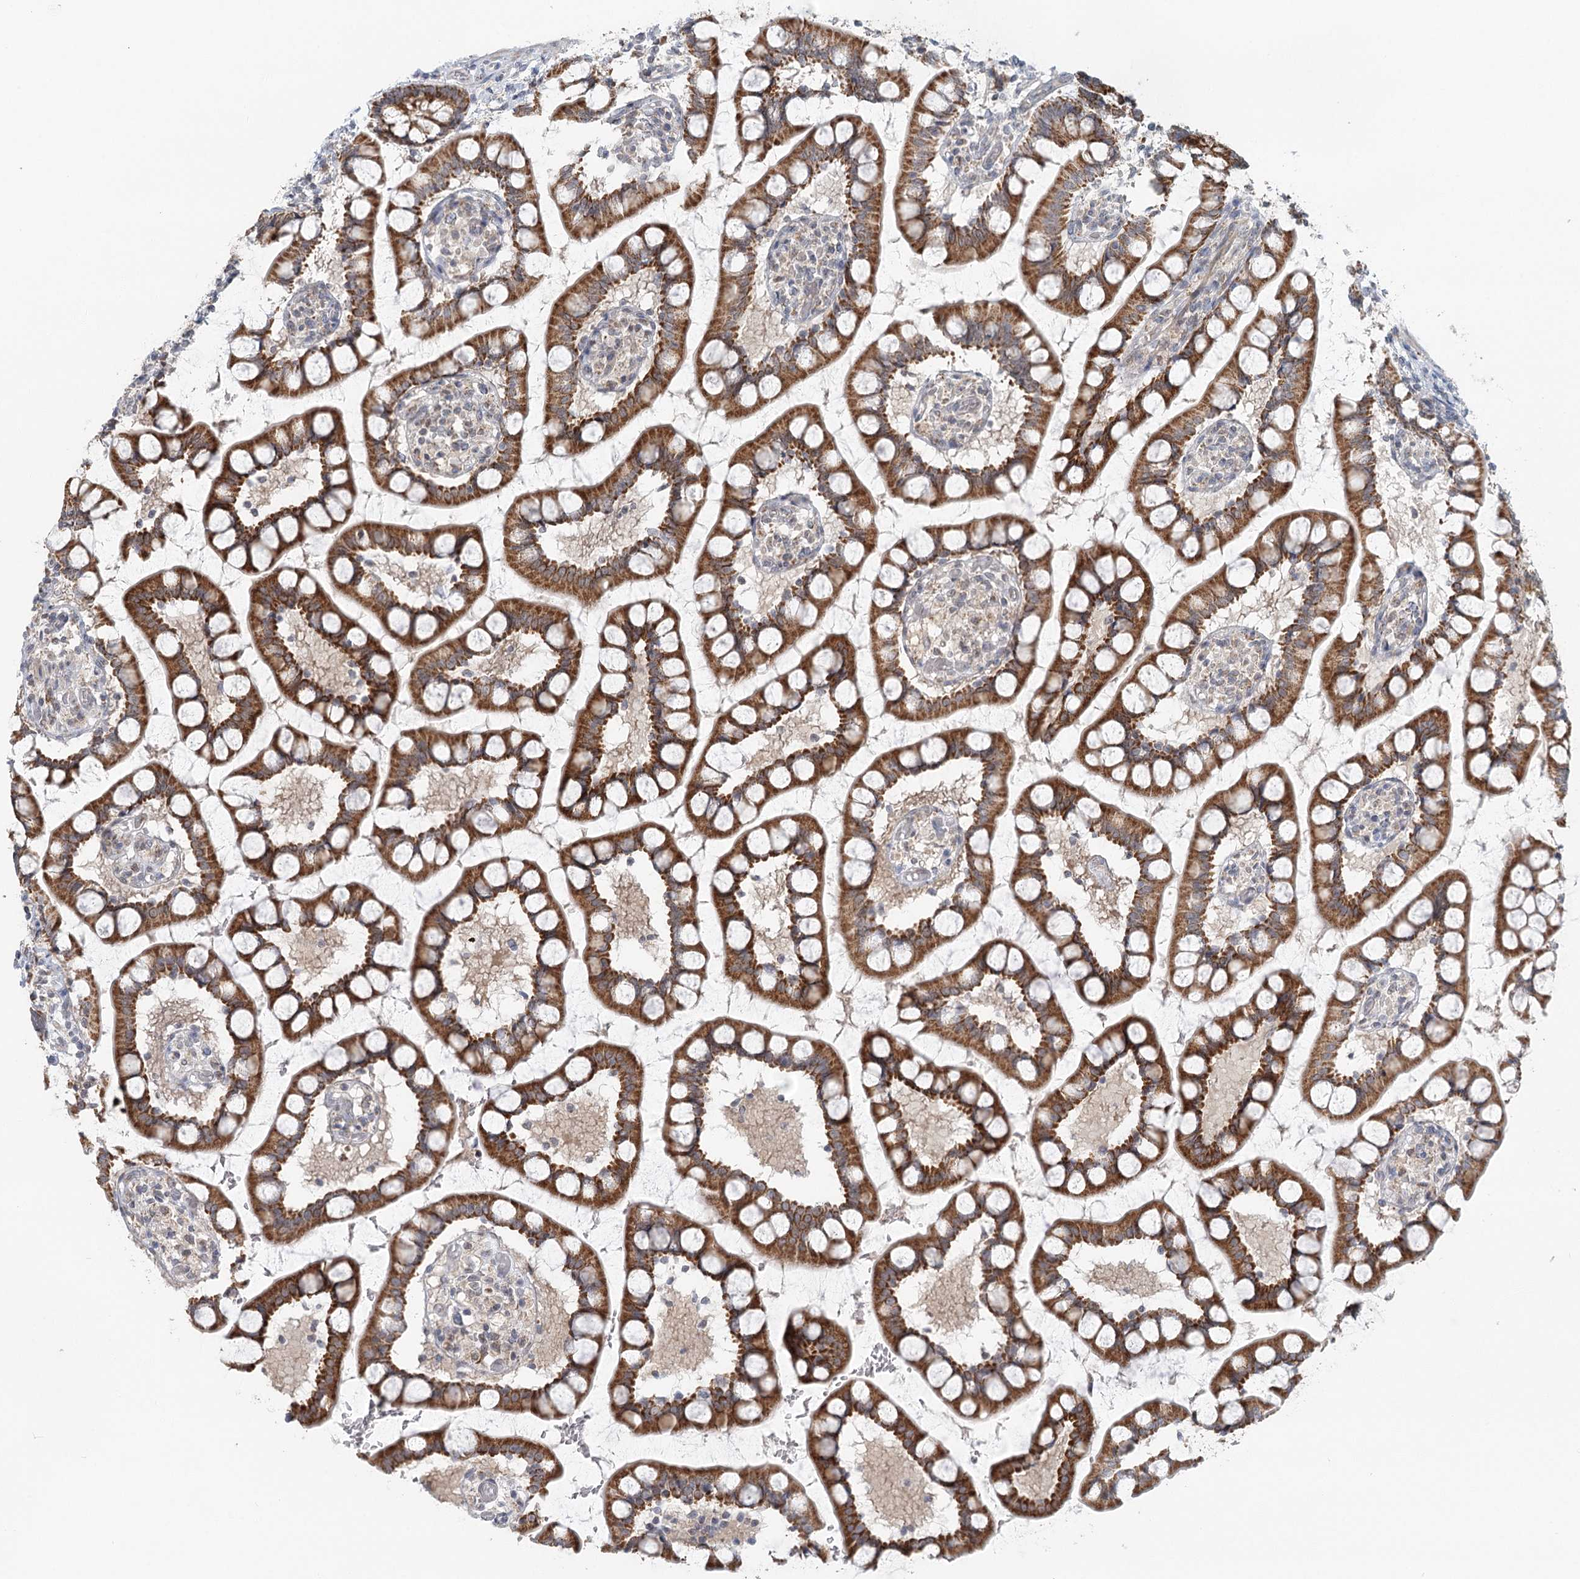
{"staining": {"intensity": "strong", "quantity": ">75%", "location": "cytoplasmic/membranous"}, "tissue": "small intestine", "cell_type": "Glandular cells", "image_type": "normal", "snomed": [{"axis": "morphology", "description": "Normal tissue, NOS"}, {"axis": "topography", "description": "Small intestine"}], "caption": "An image of human small intestine stained for a protein exhibits strong cytoplasmic/membranous brown staining in glandular cells. (DAB (3,3'-diaminobenzidine) = brown stain, brightfield microscopy at high magnification).", "gene": "RNF150", "patient": {"sex": "male", "age": 52}}